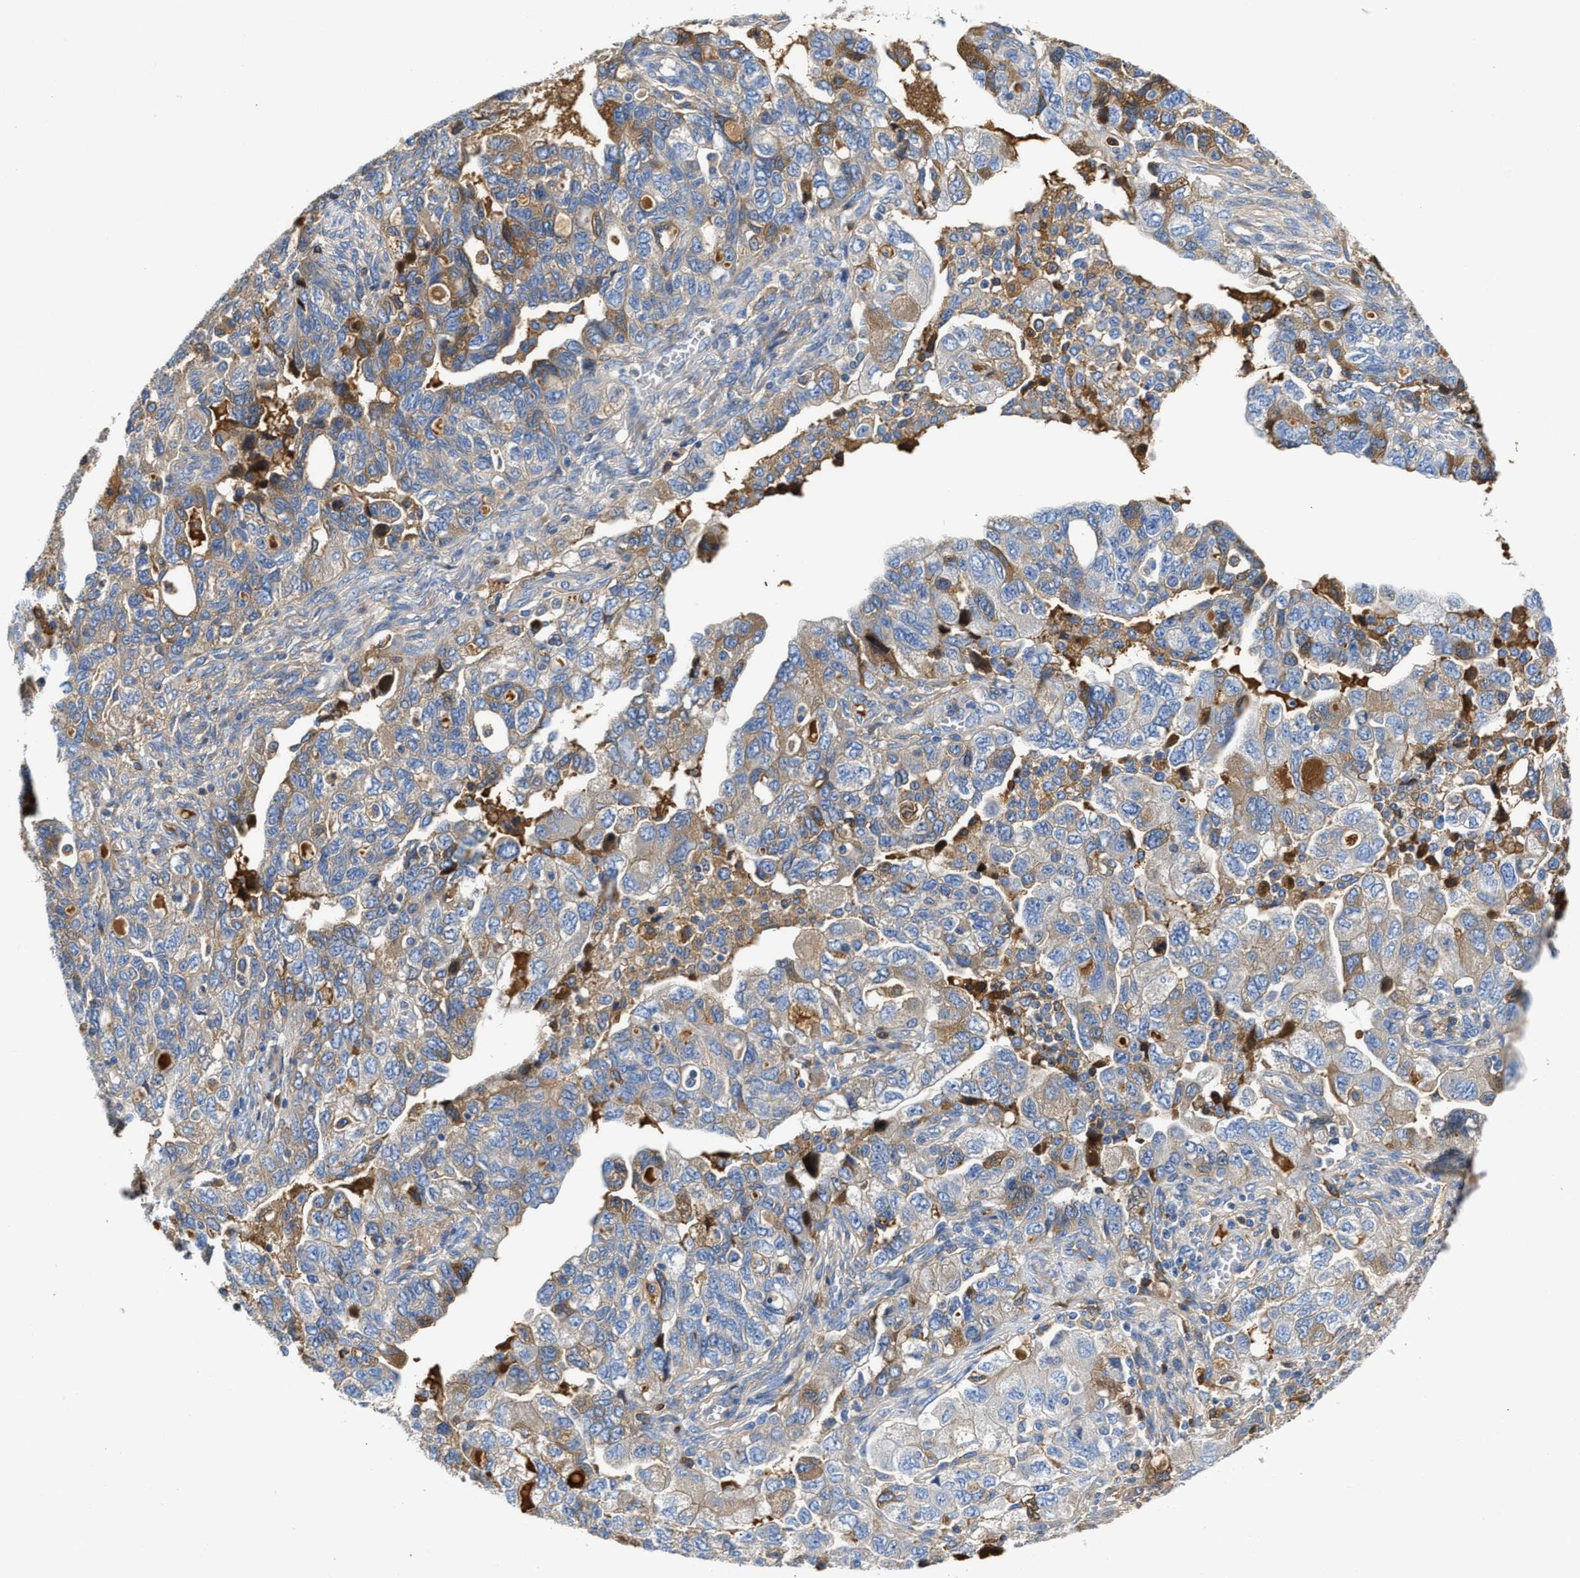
{"staining": {"intensity": "weak", "quantity": "<25%", "location": "cytoplasmic/membranous"}, "tissue": "ovarian cancer", "cell_type": "Tumor cells", "image_type": "cancer", "snomed": [{"axis": "morphology", "description": "Carcinoma, NOS"}, {"axis": "morphology", "description": "Cystadenocarcinoma, serous, NOS"}, {"axis": "topography", "description": "Ovary"}], "caption": "Micrograph shows no significant protein staining in tumor cells of ovarian cancer (carcinoma).", "gene": "GC", "patient": {"sex": "female", "age": 69}}